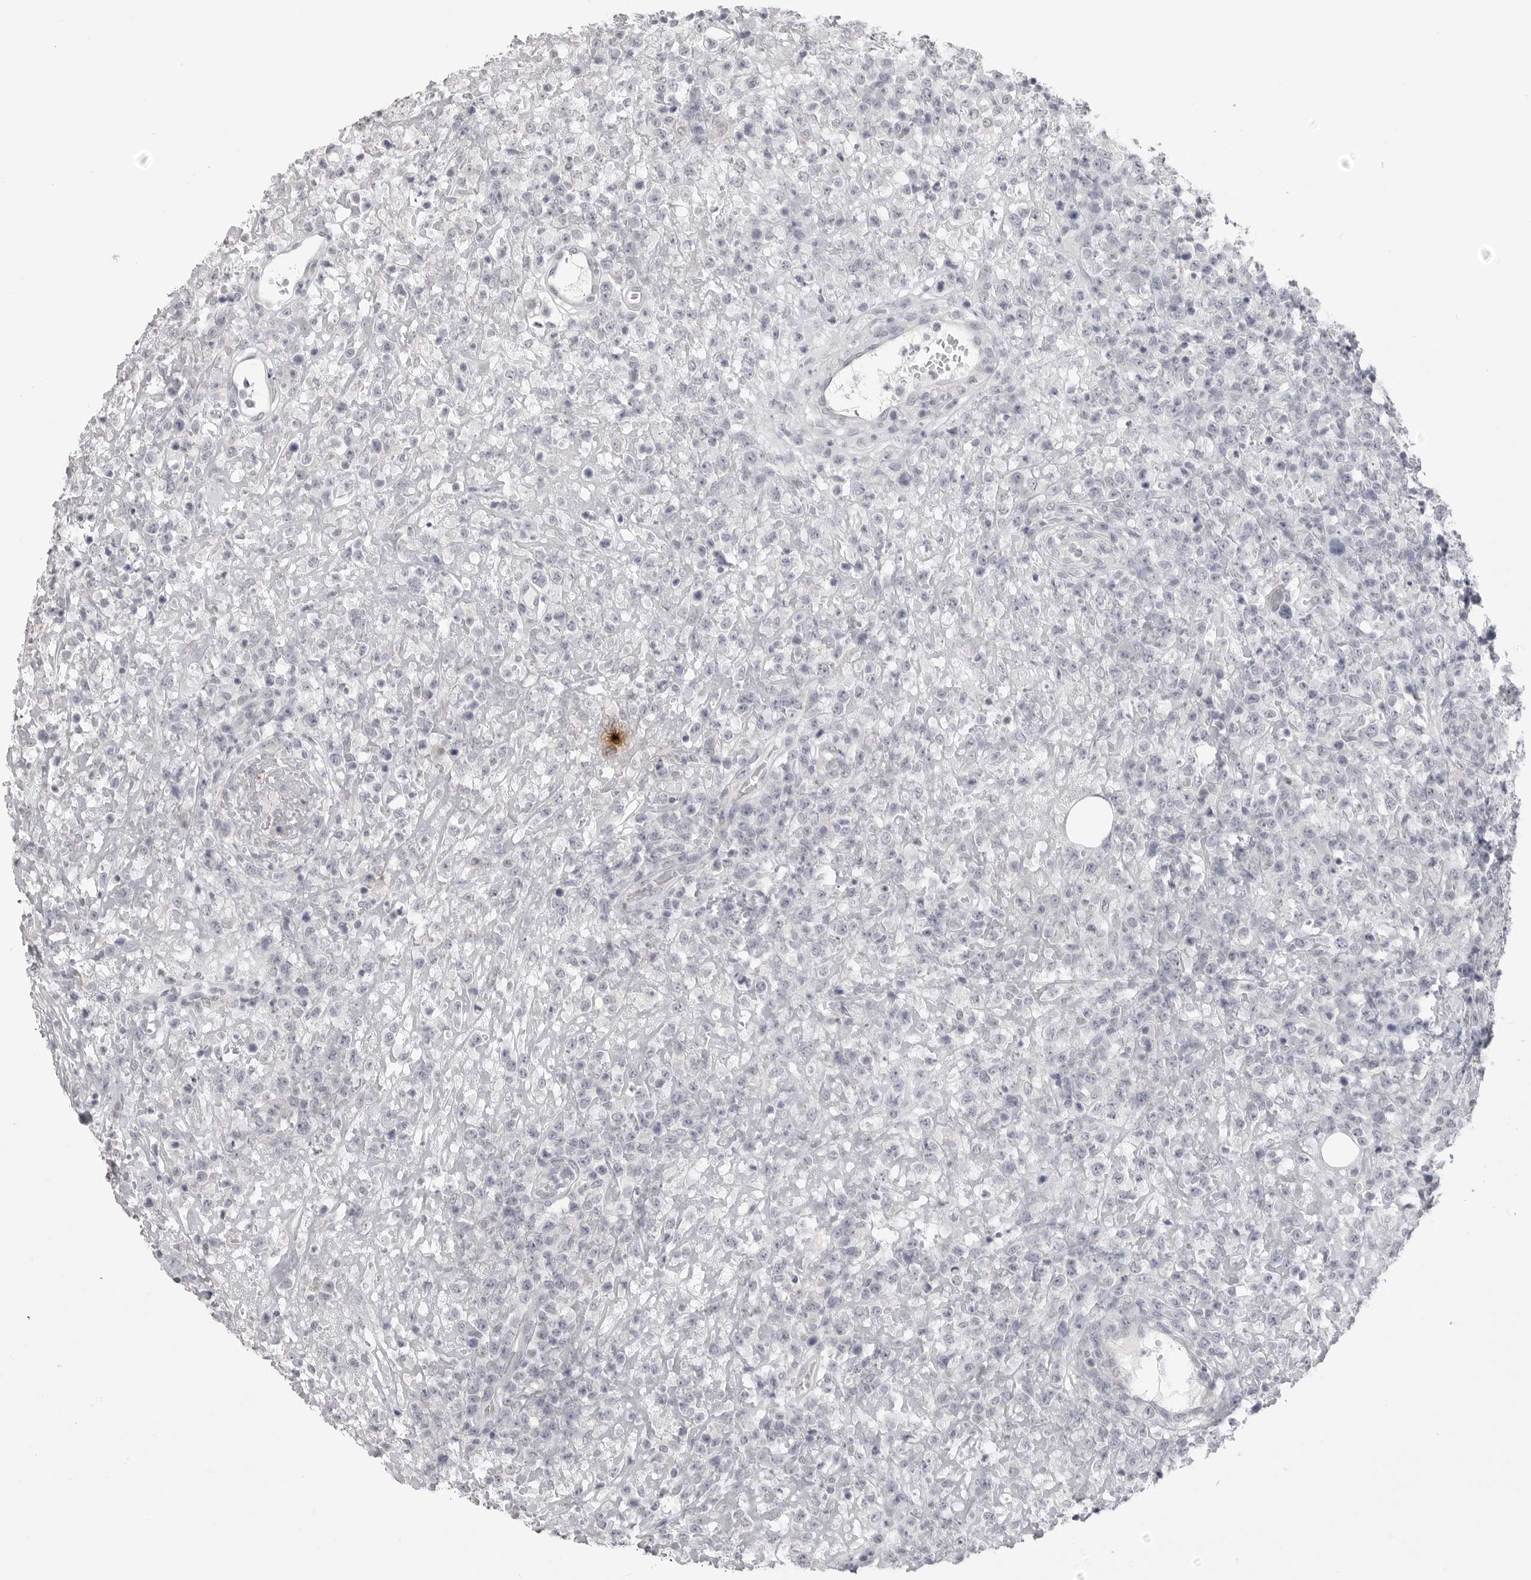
{"staining": {"intensity": "negative", "quantity": "none", "location": "none"}, "tissue": "lymphoma", "cell_type": "Tumor cells", "image_type": "cancer", "snomed": [{"axis": "morphology", "description": "Malignant lymphoma, non-Hodgkin's type, High grade"}, {"axis": "topography", "description": "Colon"}], "caption": "The immunohistochemistry photomicrograph has no significant positivity in tumor cells of lymphoma tissue.", "gene": "PRSS1", "patient": {"sex": "female", "age": 53}}